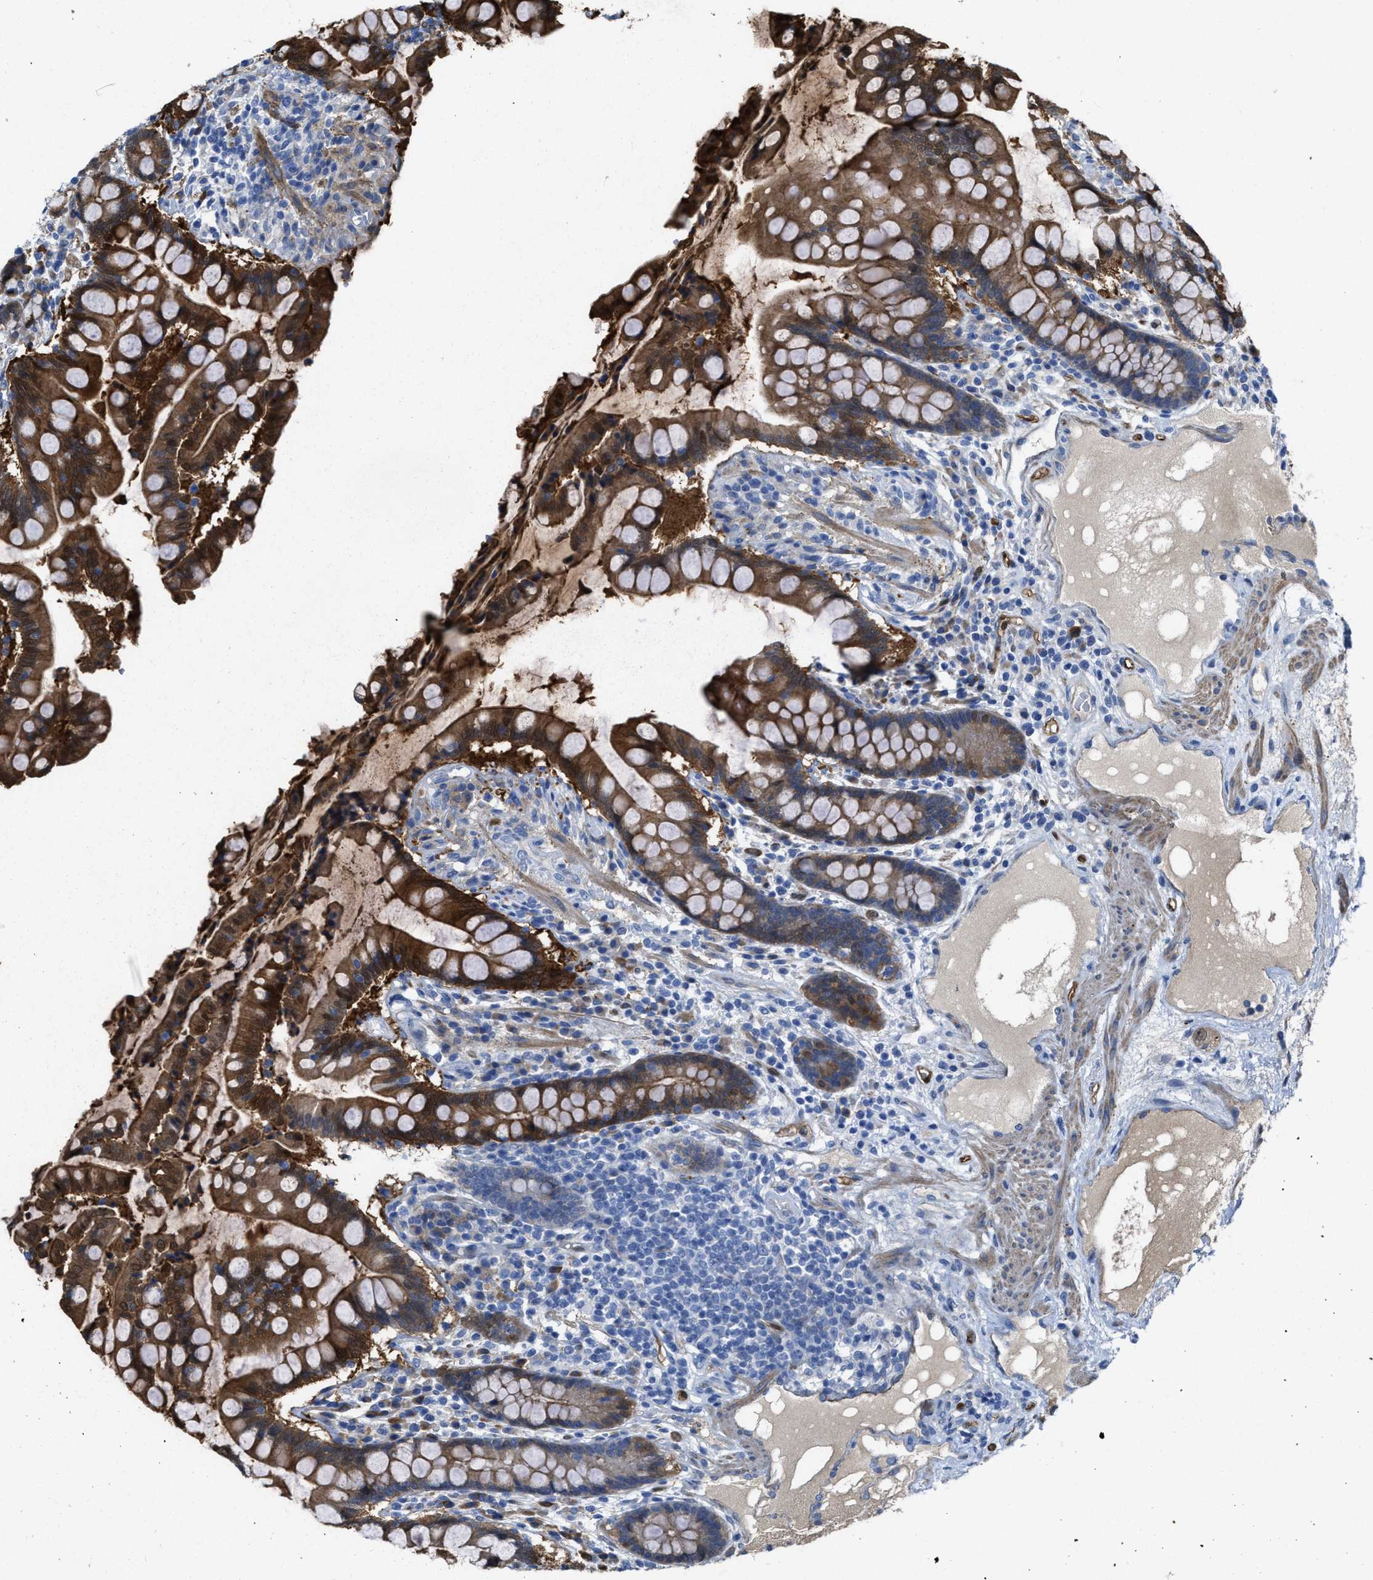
{"staining": {"intensity": "strong", "quantity": "25%-75%", "location": "cytoplasmic/membranous"}, "tissue": "colon", "cell_type": "Endothelial cells", "image_type": "normal", "snomed": [{"axis": "morphology", "description": "Normal tissue, NOS"}, {"axis": "topography", "description": "Colon"}], "caption": "Protein expression by immunohistochemistry (IHC) displays strong cytoplasmic/membranous positivity in approximately 25%-75% of endothelial cells in unremarkable colon. (Stains: DAB in brown, nuclei in blue, Microscopy: brightfield microscopy at high magnification).", "gene": "ASS1", "patient": {"sex": "male", "age": 73}}